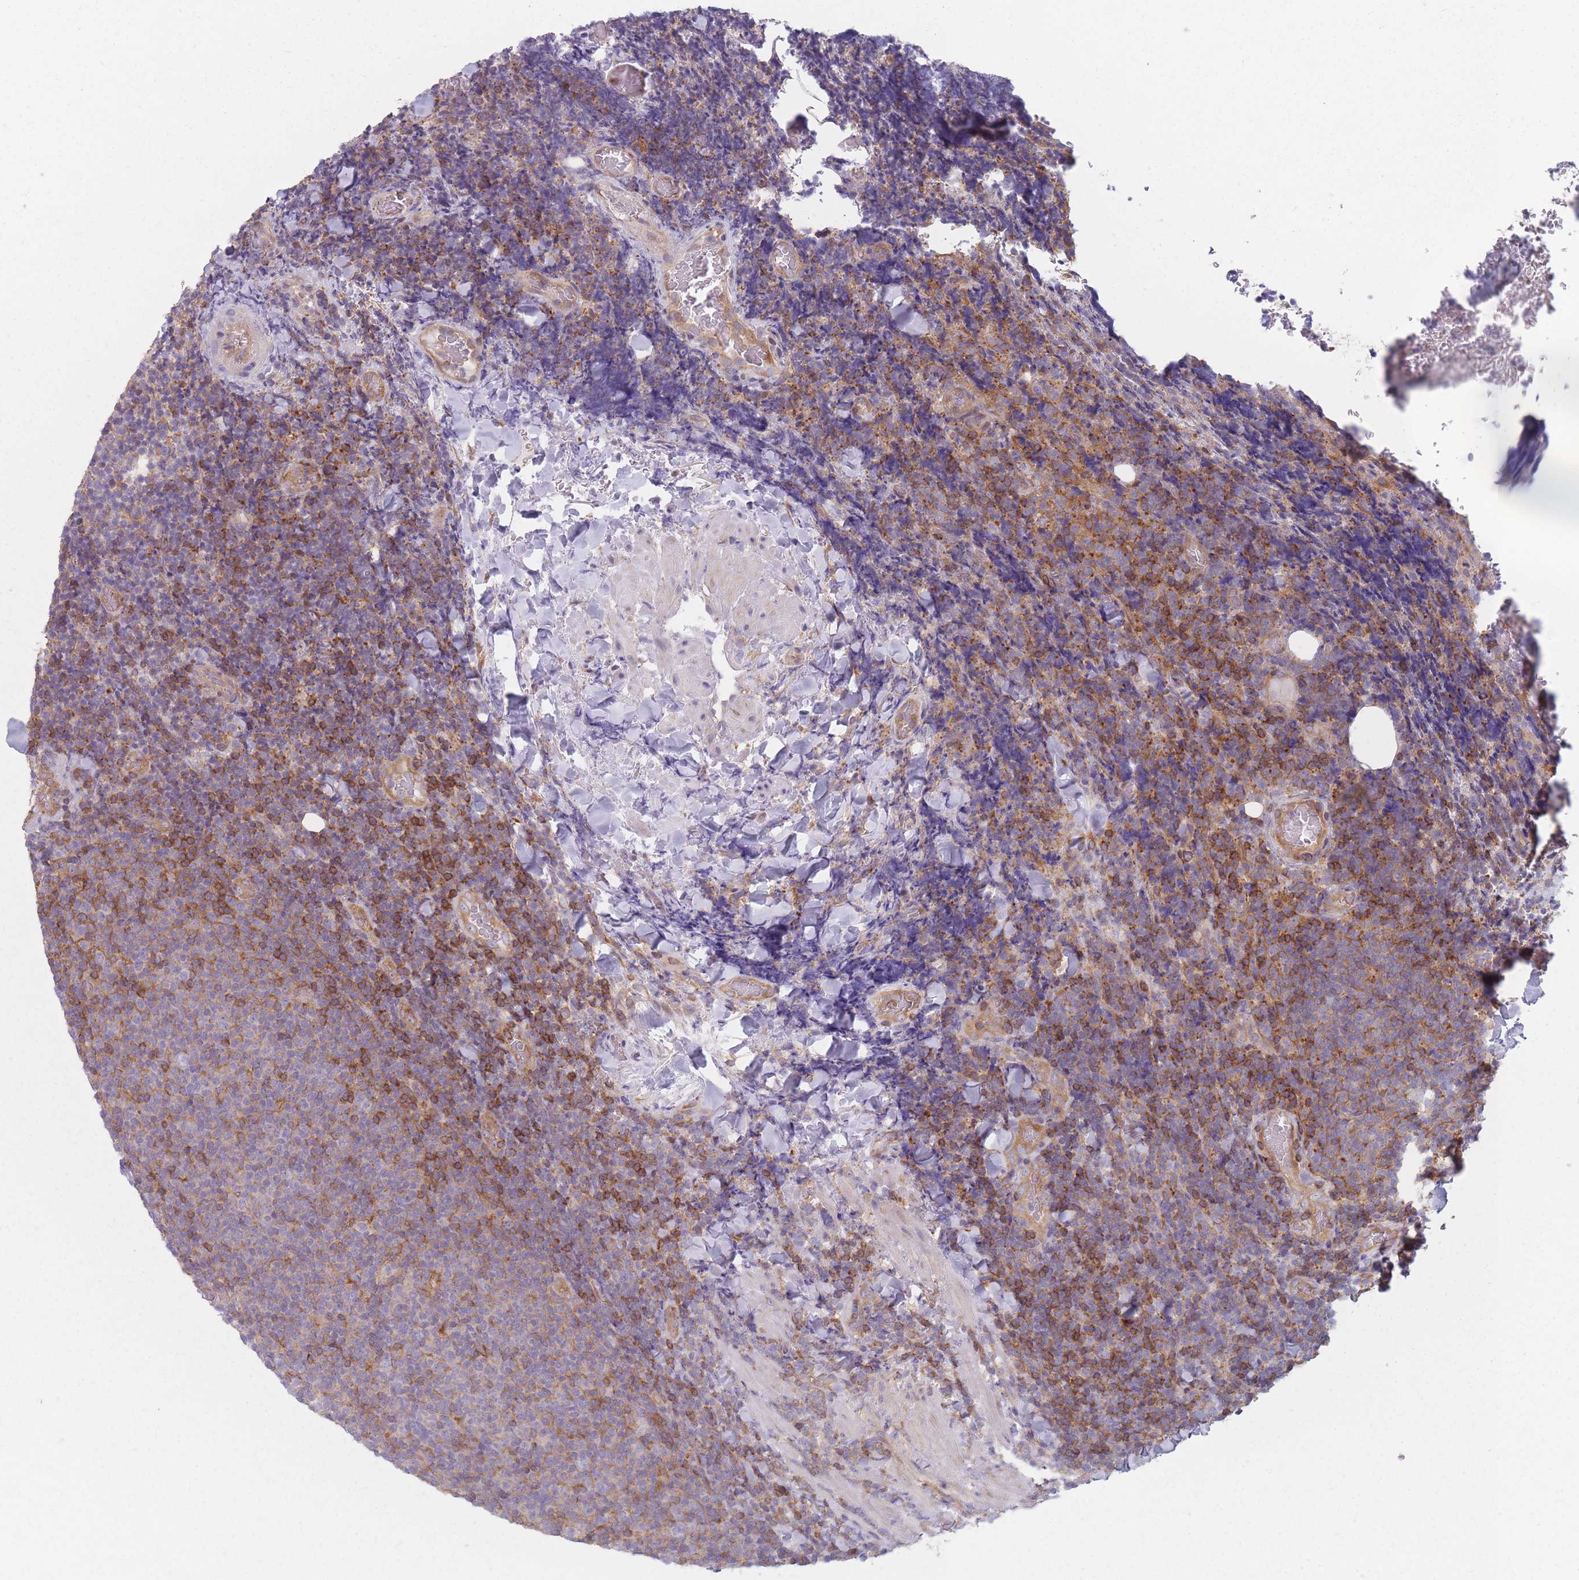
{"staining": {"intensity": "strong", "quantity": "25%-75%", "location": "cytoplasmic/membranous"}, "tissue": "lymphoma", "cell_type": "Tumor cells", "image_type": "cancer", "snomed": [{"axis": "morphology", "description": "Malignant lymphoma, non-Hodgkin's type, Low grade"}, {"axis": "topography", "description": "Lymph node"}], "caption": "Malignant lymphoma, non-Hodgkin's type (low-grade) stained with a brown dye displays strong cytoplasmic/membranous positive positivity in about 25%-75% of tumor cells.", "gene": "HSBP1L1", "patient": {"sex": "male", "age": 66}}